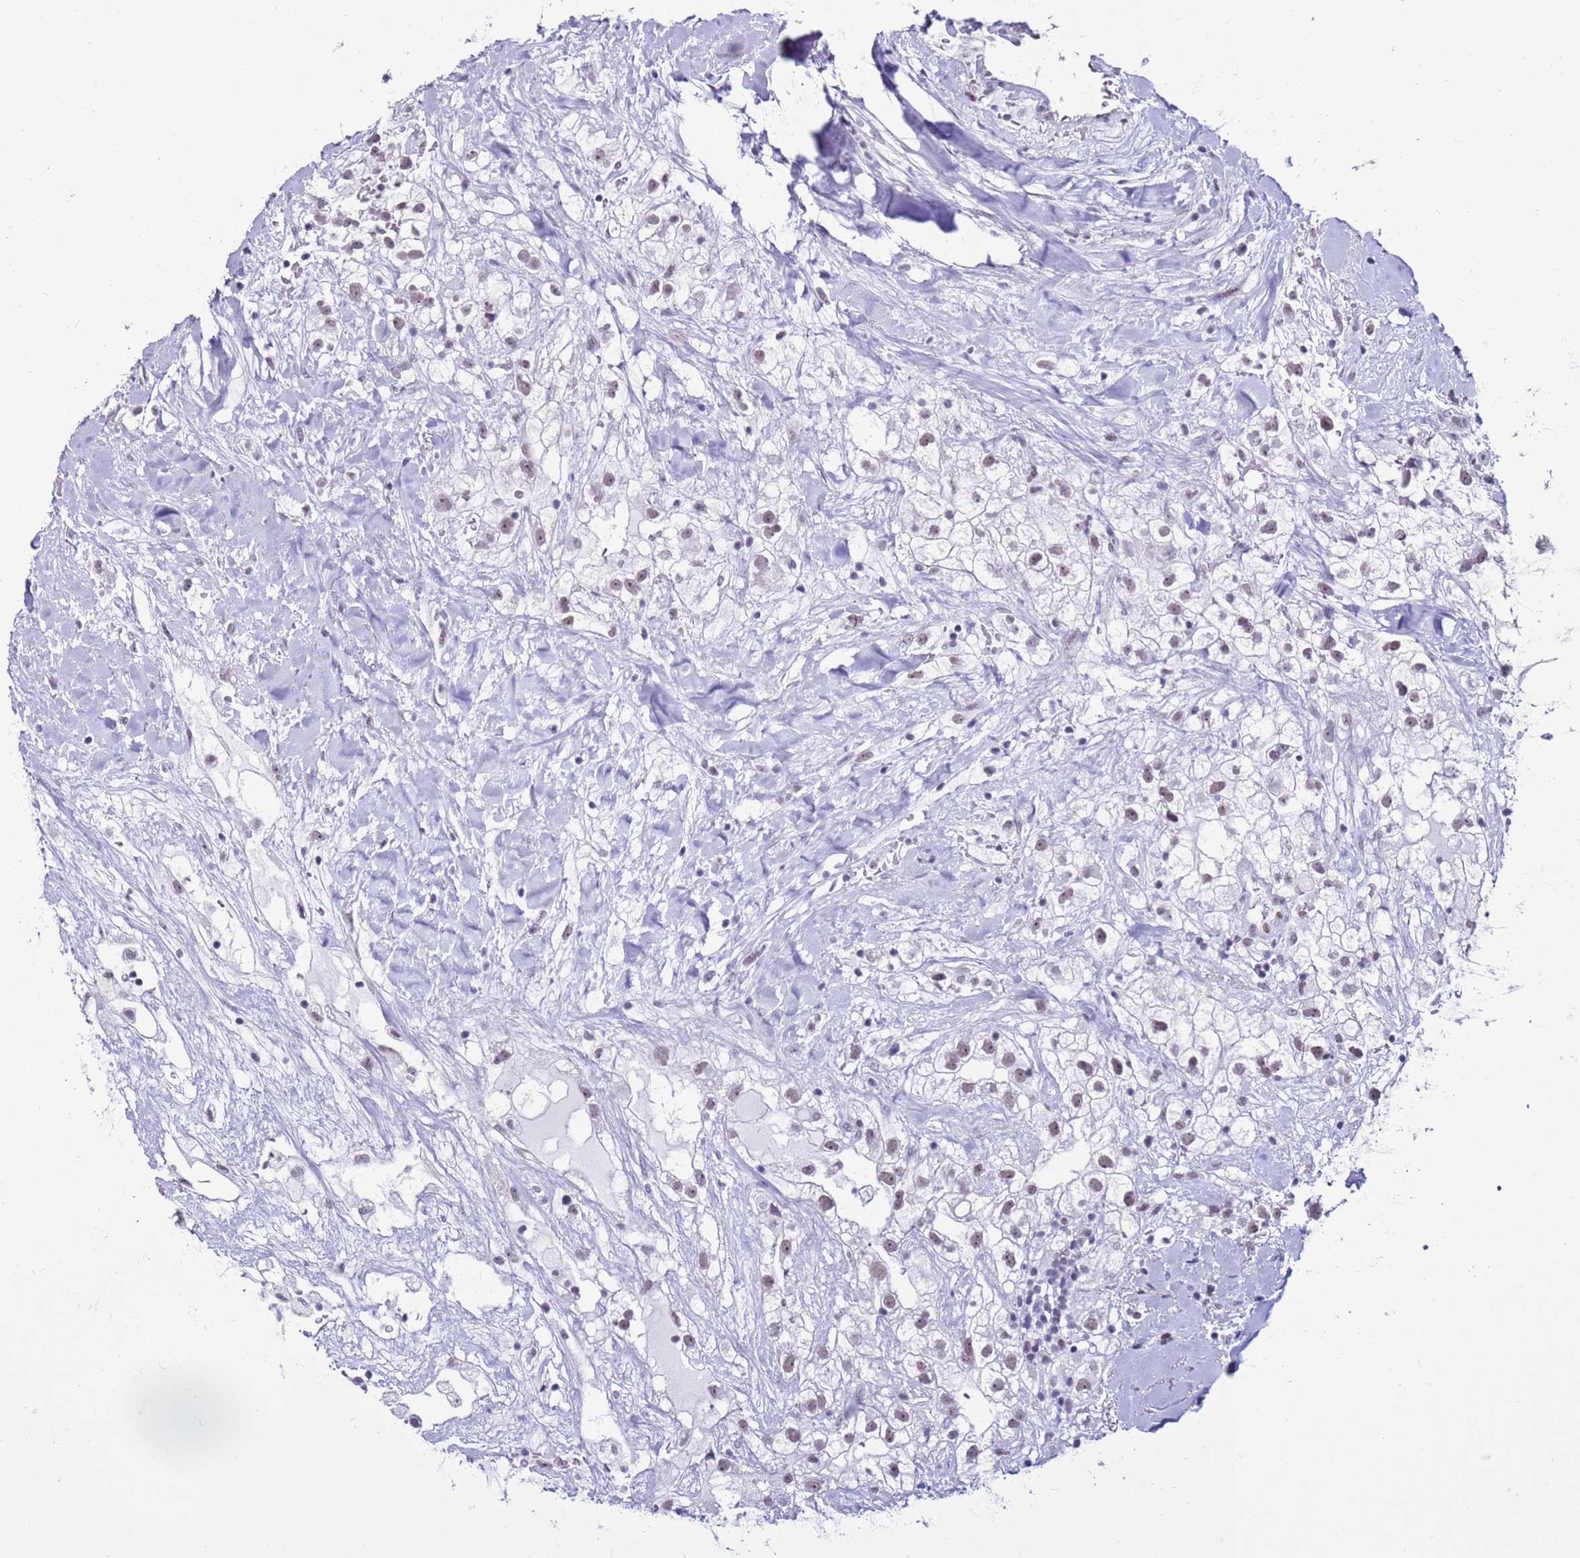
{"staining": {"intensity": "weak", "quantity": "<25%", "location": "nuclear"}, "tissue": "renal cancer", "cell_type": "Tumor cells", "image_type": "cancer", "snomed": [{"axis": "morphology", "description": "Adenocarcinoma, NOS"}, {"axis": "topography", "description": "Kidney"}], "caption": "Renal cancer (adenocarcinoma) was stained to show a protein in brown. There is no significant staining in tumor cells. The staining was performed using DAB (3,3'-diaminobenzidine) to visualize the protein expression in brown, while the nuclei were stained in blue with hematoxylin (Magnification: 20x).", "gene": "DHX15", "patient": {"sex": "male", "age": 59}}